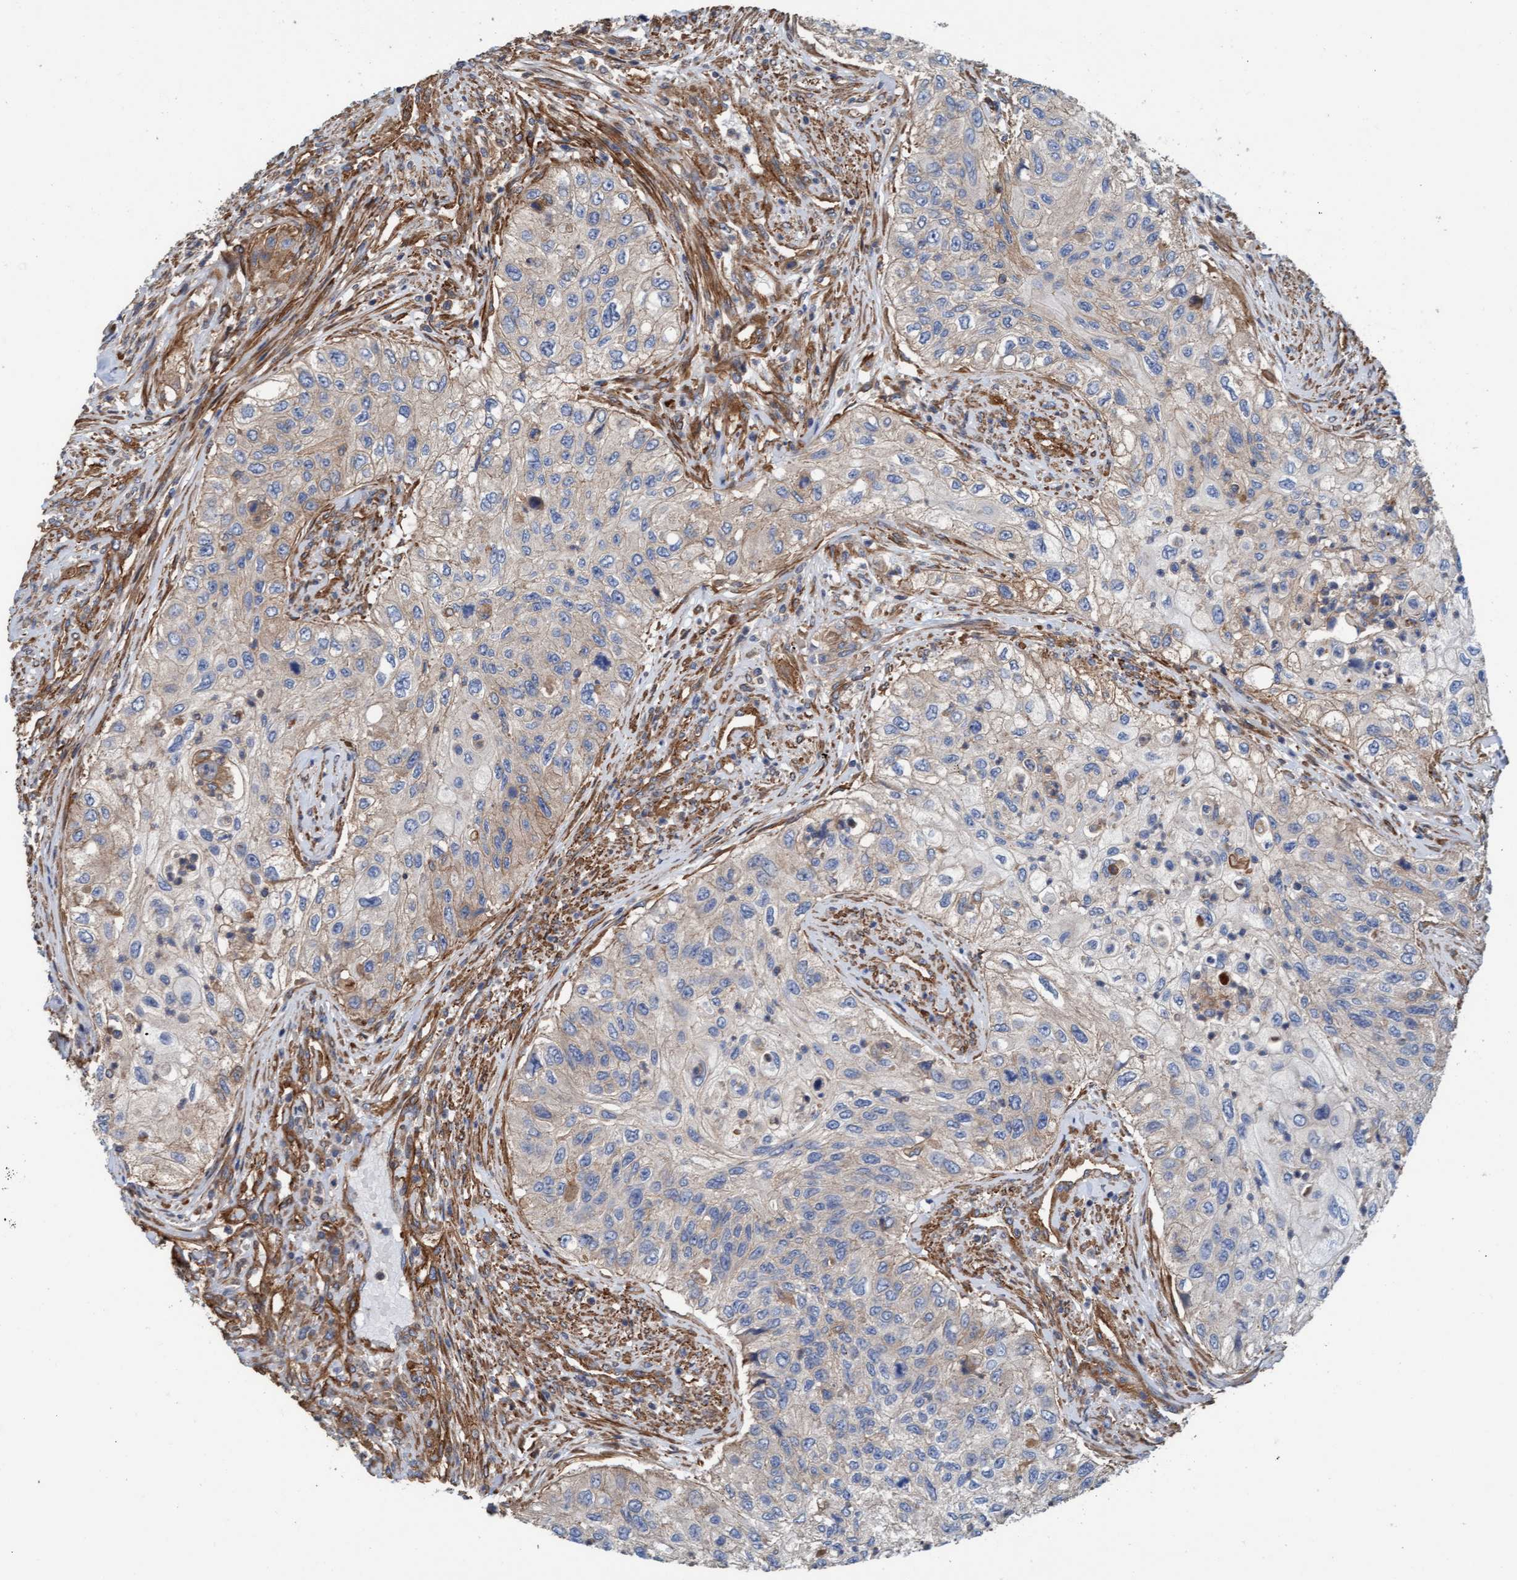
{"staining": {"intensity": "weak", "quantity": "25%-75%", "location": "cytoplasmic/membranous"}, "tissue": "urothelial cancer", "cell_type": "Tumor cells", "image_type": "cancer", "snomed": [{"axis": "morphology", "description": "Urothelial carcinoma, High grade"}, {"axis": "topography", "description": "Urinary bladder"}], "caption": "Immunohistochemistry (IHC) photomicrograph of neoplastic tissue: human urothelial carcinoma (high-grade) stained using immunohistochemistry demonstrates low levels of weak protein expression localized specifically in the cytoplasmic/membranous of tumor cells, appearing as a cytoplasmic/membranous brown color.", "gene": "STXBP4", "patient": {"sex": "female", "age": 60}}